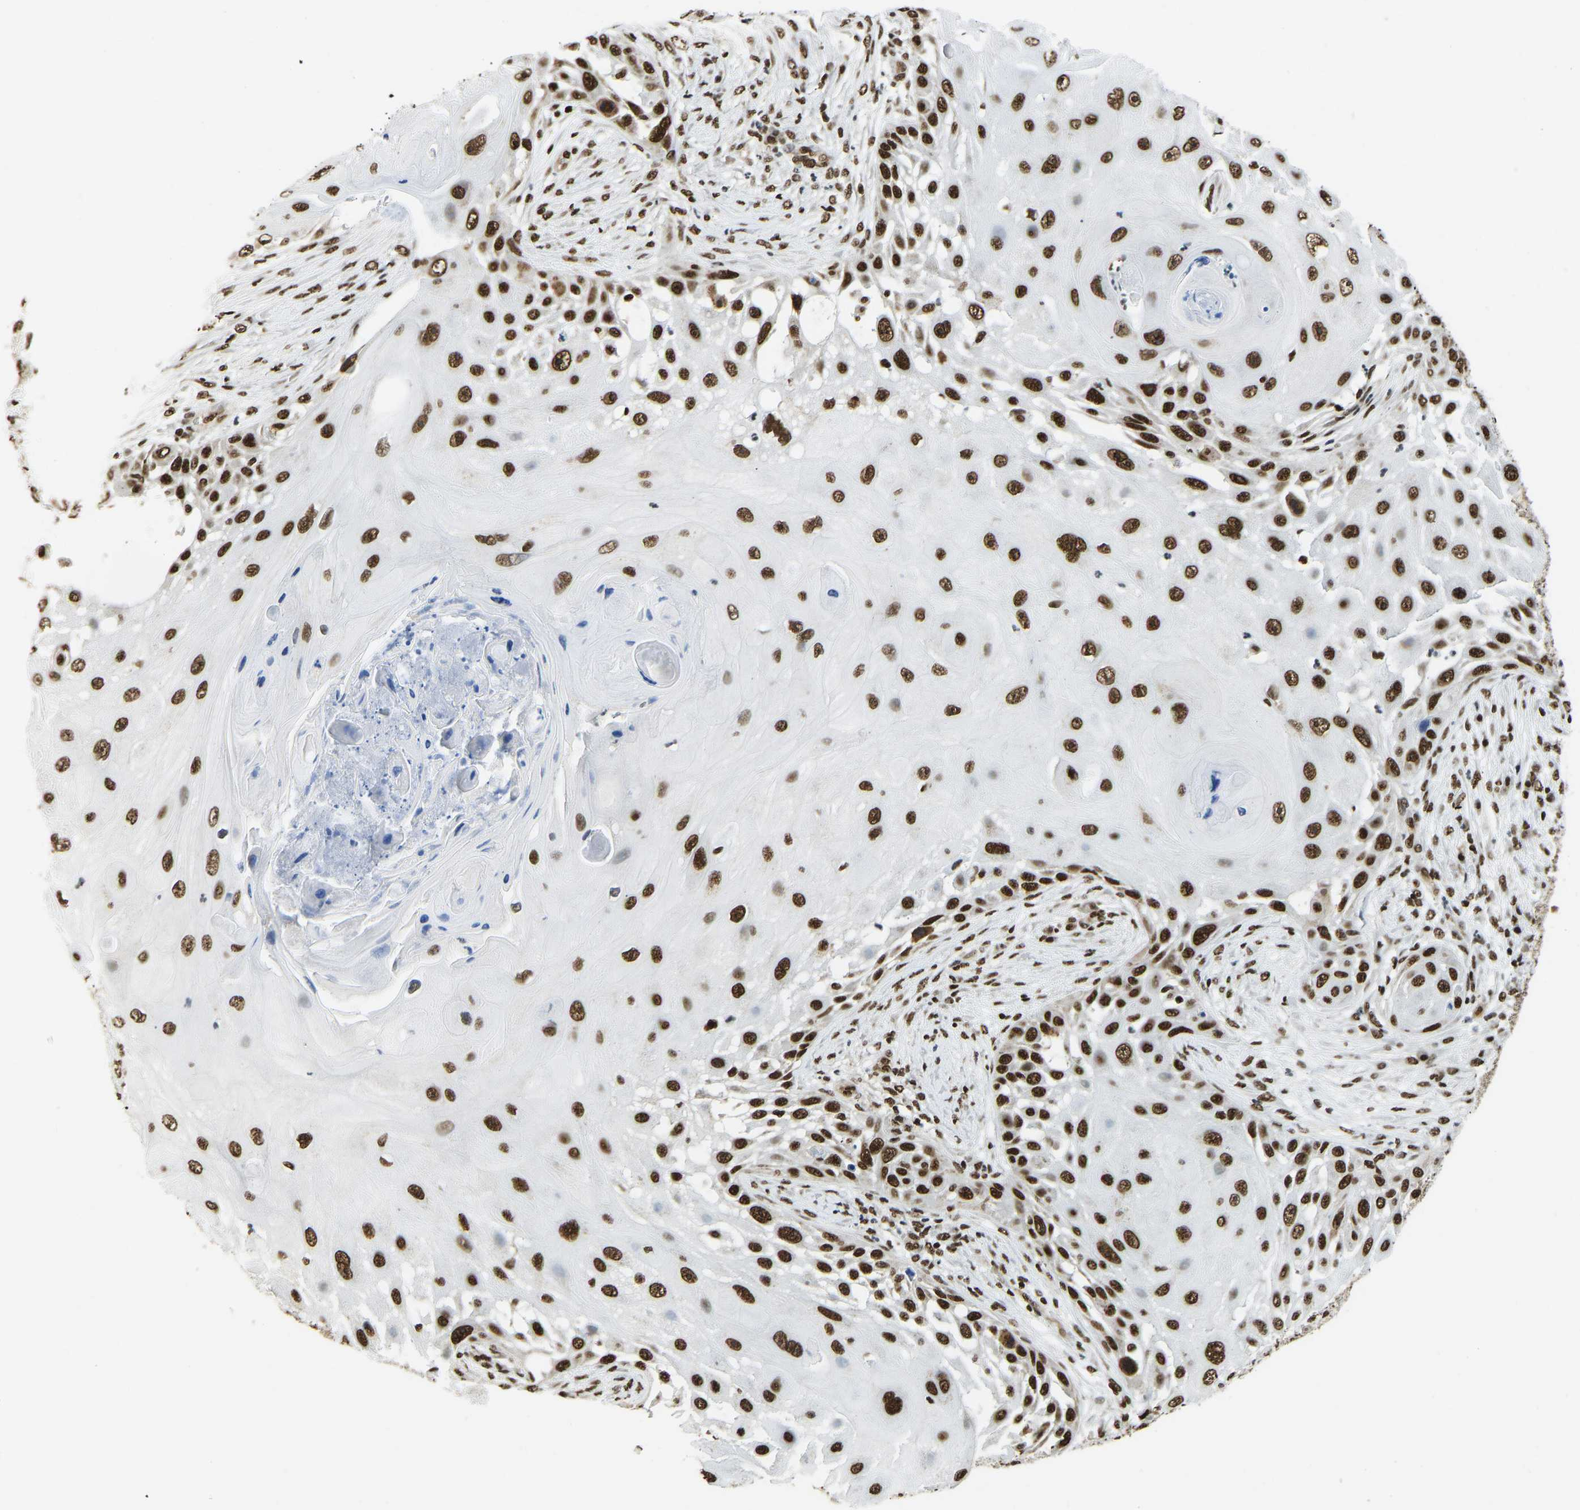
{"staining": {"intensity": "strong", "quantity": ">75%", "location": "nuclear"}, "tissue": "skin cancer", "cell_type": "Tumor cells", "image_type": "cancer", "snomed": [{"axis": "morphology", "description": "Squamous cell carcinoma, NOS"}, {"axis": "topography", "description": "Skin"}], "caption": "Strong nuclear expression for a protein is appreciated in approximately >75% of tumor cells of squamous cell carcinoma (skin) using immunohistochemistry.", "gene": "ZSCAN20", "patient": {"sex": "female", "age": 44}}